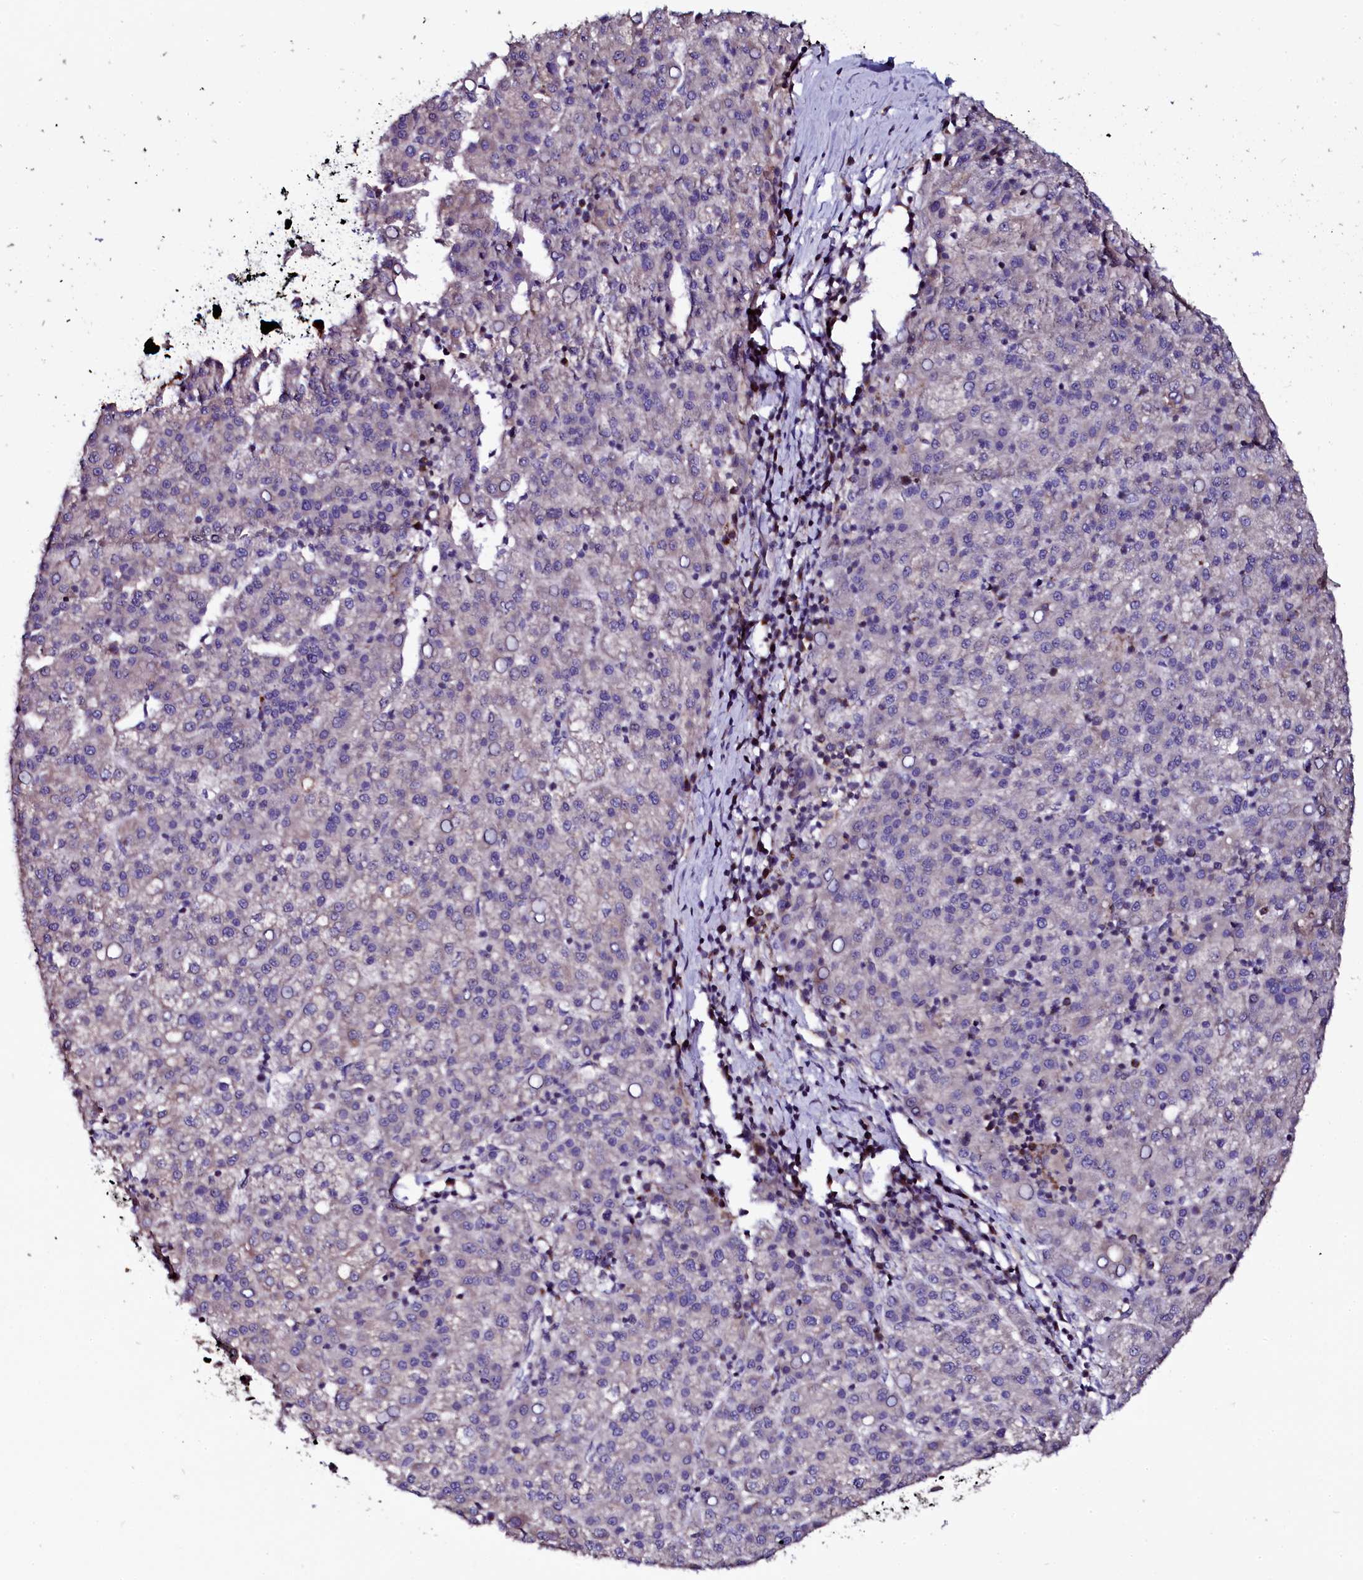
{"staining": {"intensity": "negative", "quantity": "none", "location": "none"}, "tissue": "liver cancer", "cell_type": "Tumor cells", "image_type": "cancer", "snomed": [{"axis": "morphology", "description": "Carcinoma, Hepatocellular, NOS"}, {"axis": "topography", "description": "Liver"}], "caption": "Photomicrograph shows no significant protein staining in tumor cells of liver cancer (hepatocellular carcinoma). (DAB immunohistochemistry (IHC) visualized using brightfield microscopy, high magnification).", "gene": "NAA80", "patient": {"sex": "female", "age": 58}}